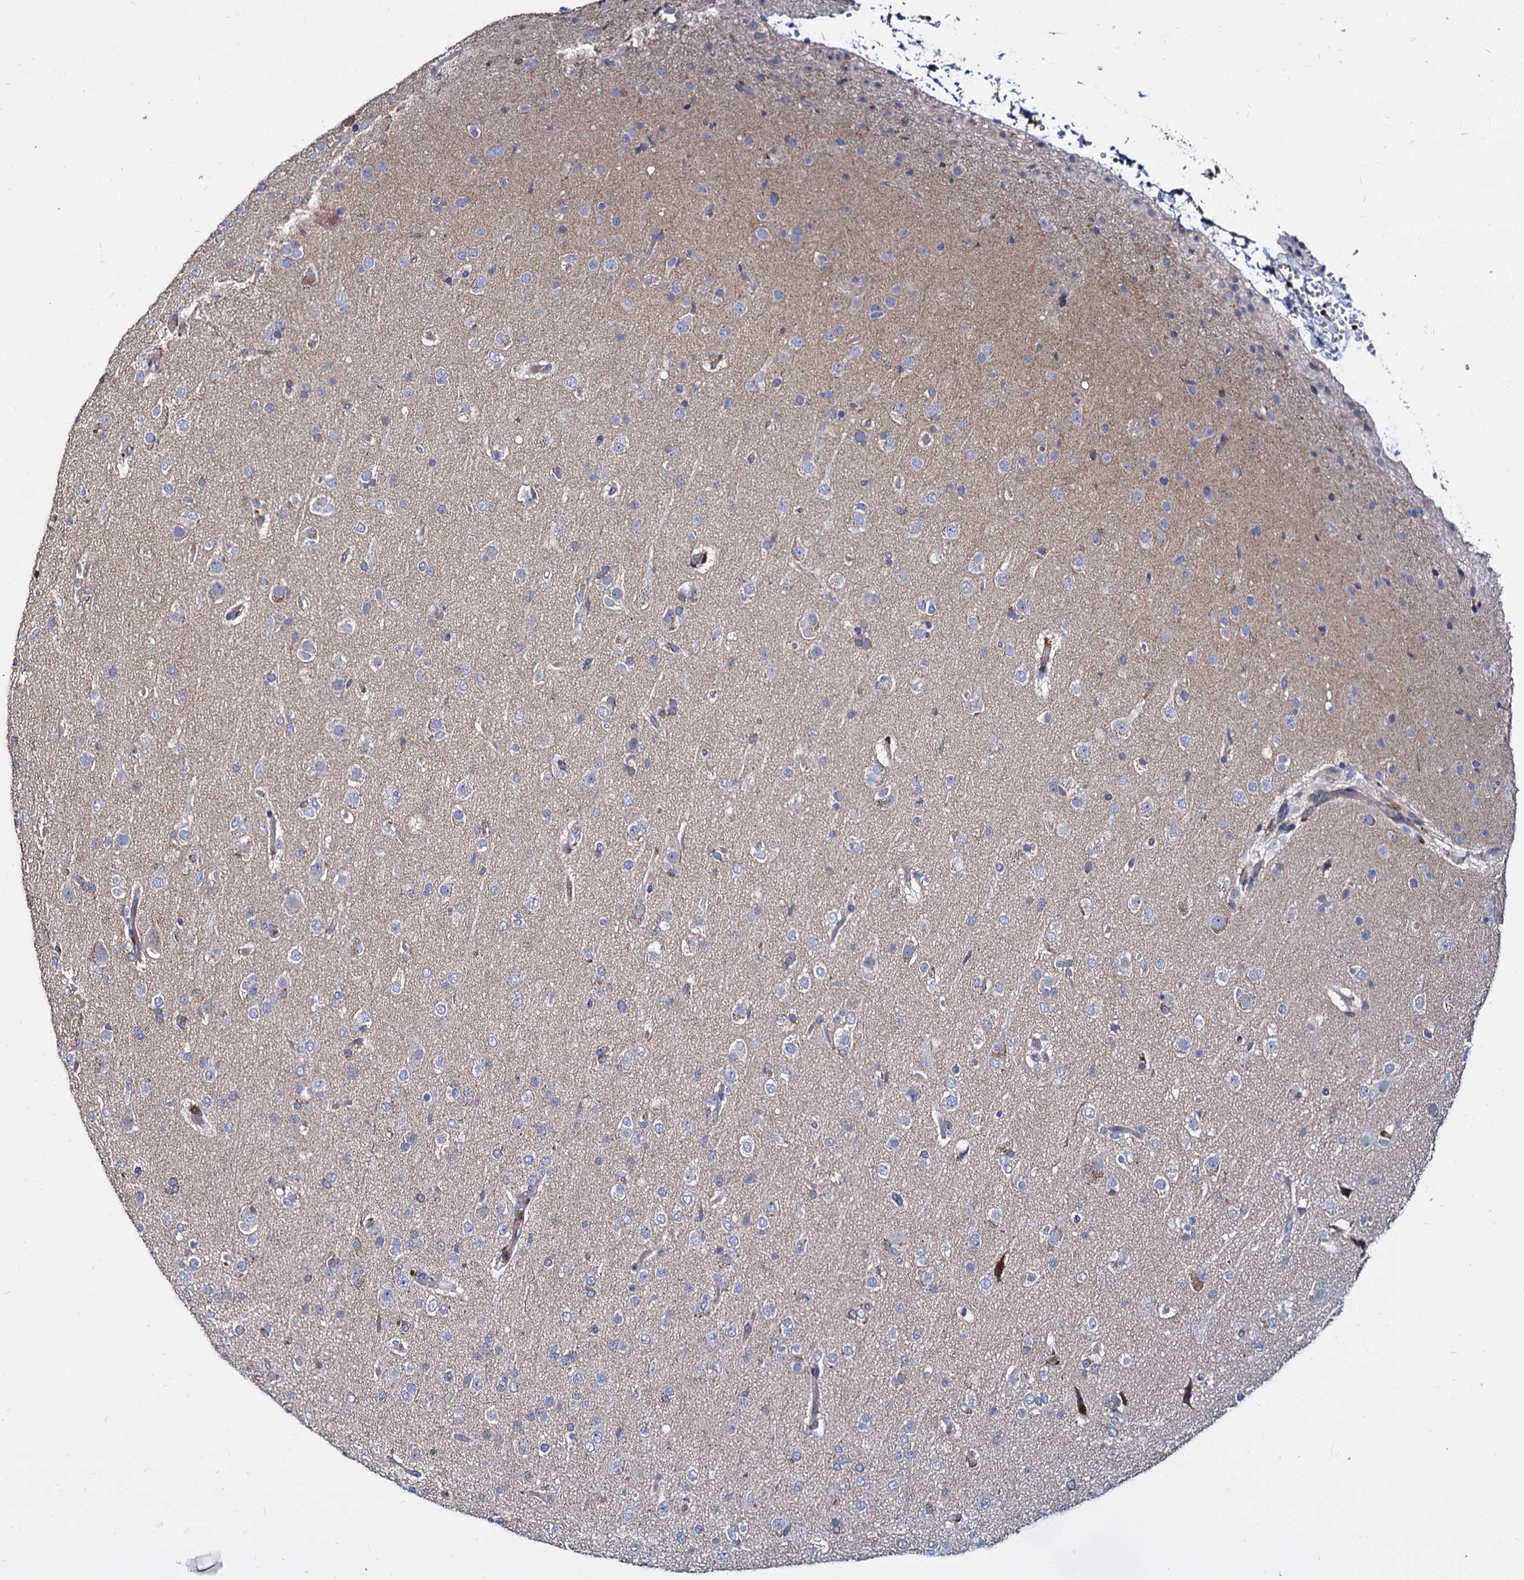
{"staining": {"intensity": "negative", "quantity": "none", "location": "none"}, "tissue": "glioma", "cell_type": "Tumor cells", "image_type": "cancer", "snomed": [{"axis": "morphology", "description": "Glioma, malignant, Low grade"}, {"axis": "topography", "description": "Brain"}], "caption": "IHC histopathology image of neoplastic tissue: human glioma stained with DAB (3,3'-diaminobenzidine) demonstrates no significant protein expression in tumor cells. Nuclei are stained in blue.", "gene": "ANKRD13A", "patient": {"sex": "male", "age": 65}}